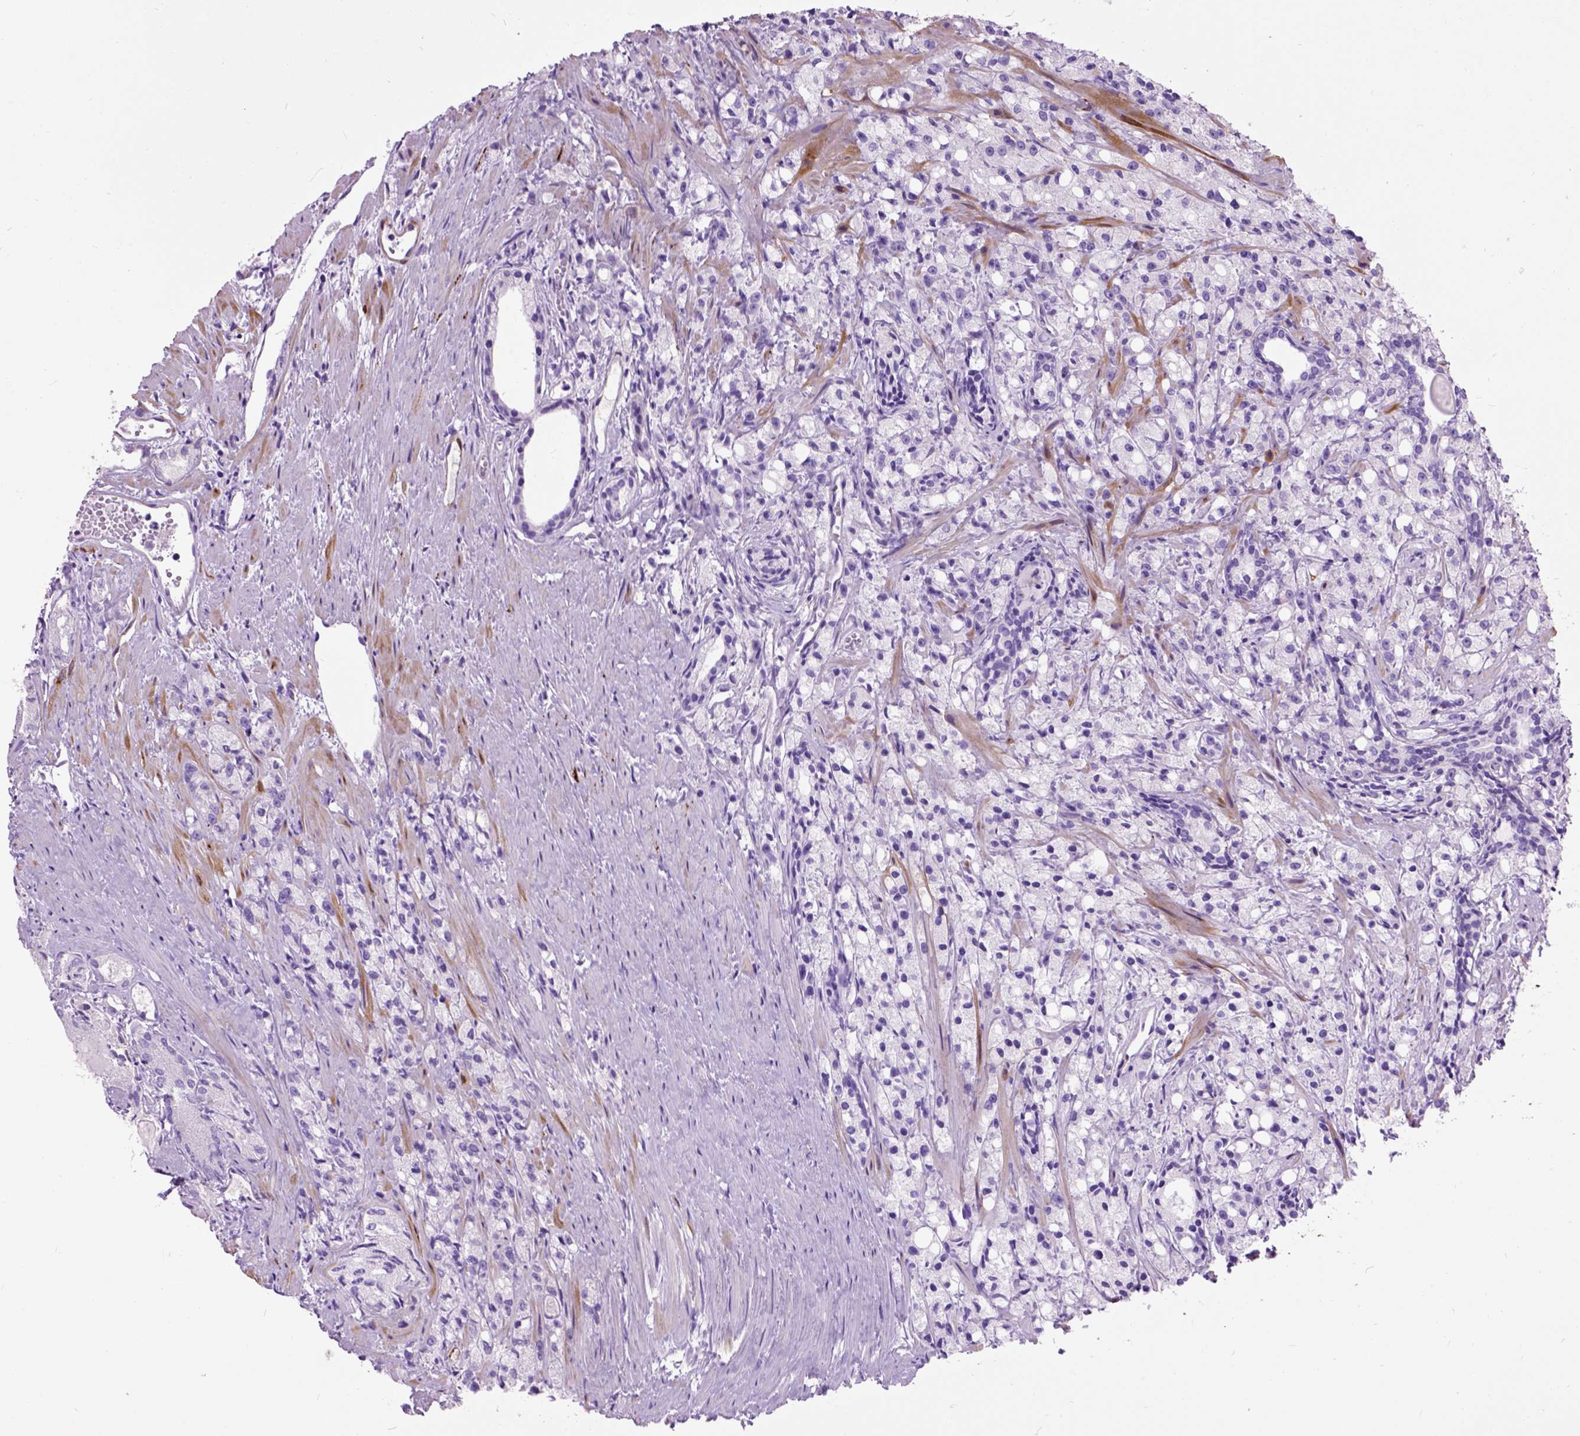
{"staining": {"intensity": "negative", "quantity": "none", "location": "none"}, "tissue": "prostate cancer", "cell_type": "Tumor cells", "image_type": "cancer", "snomed": [{"axis": "morphology", "description": "Adenocarcinoma, High grade"}, {"axis": "topography", "description": "Prostate"}], "caption": "A histopathology image of prostate cancer stained for a protein demonstrates no brown staining in tumor cells.", "gene": "MAPT", "patient": {"sex": "male", "age": 75}}